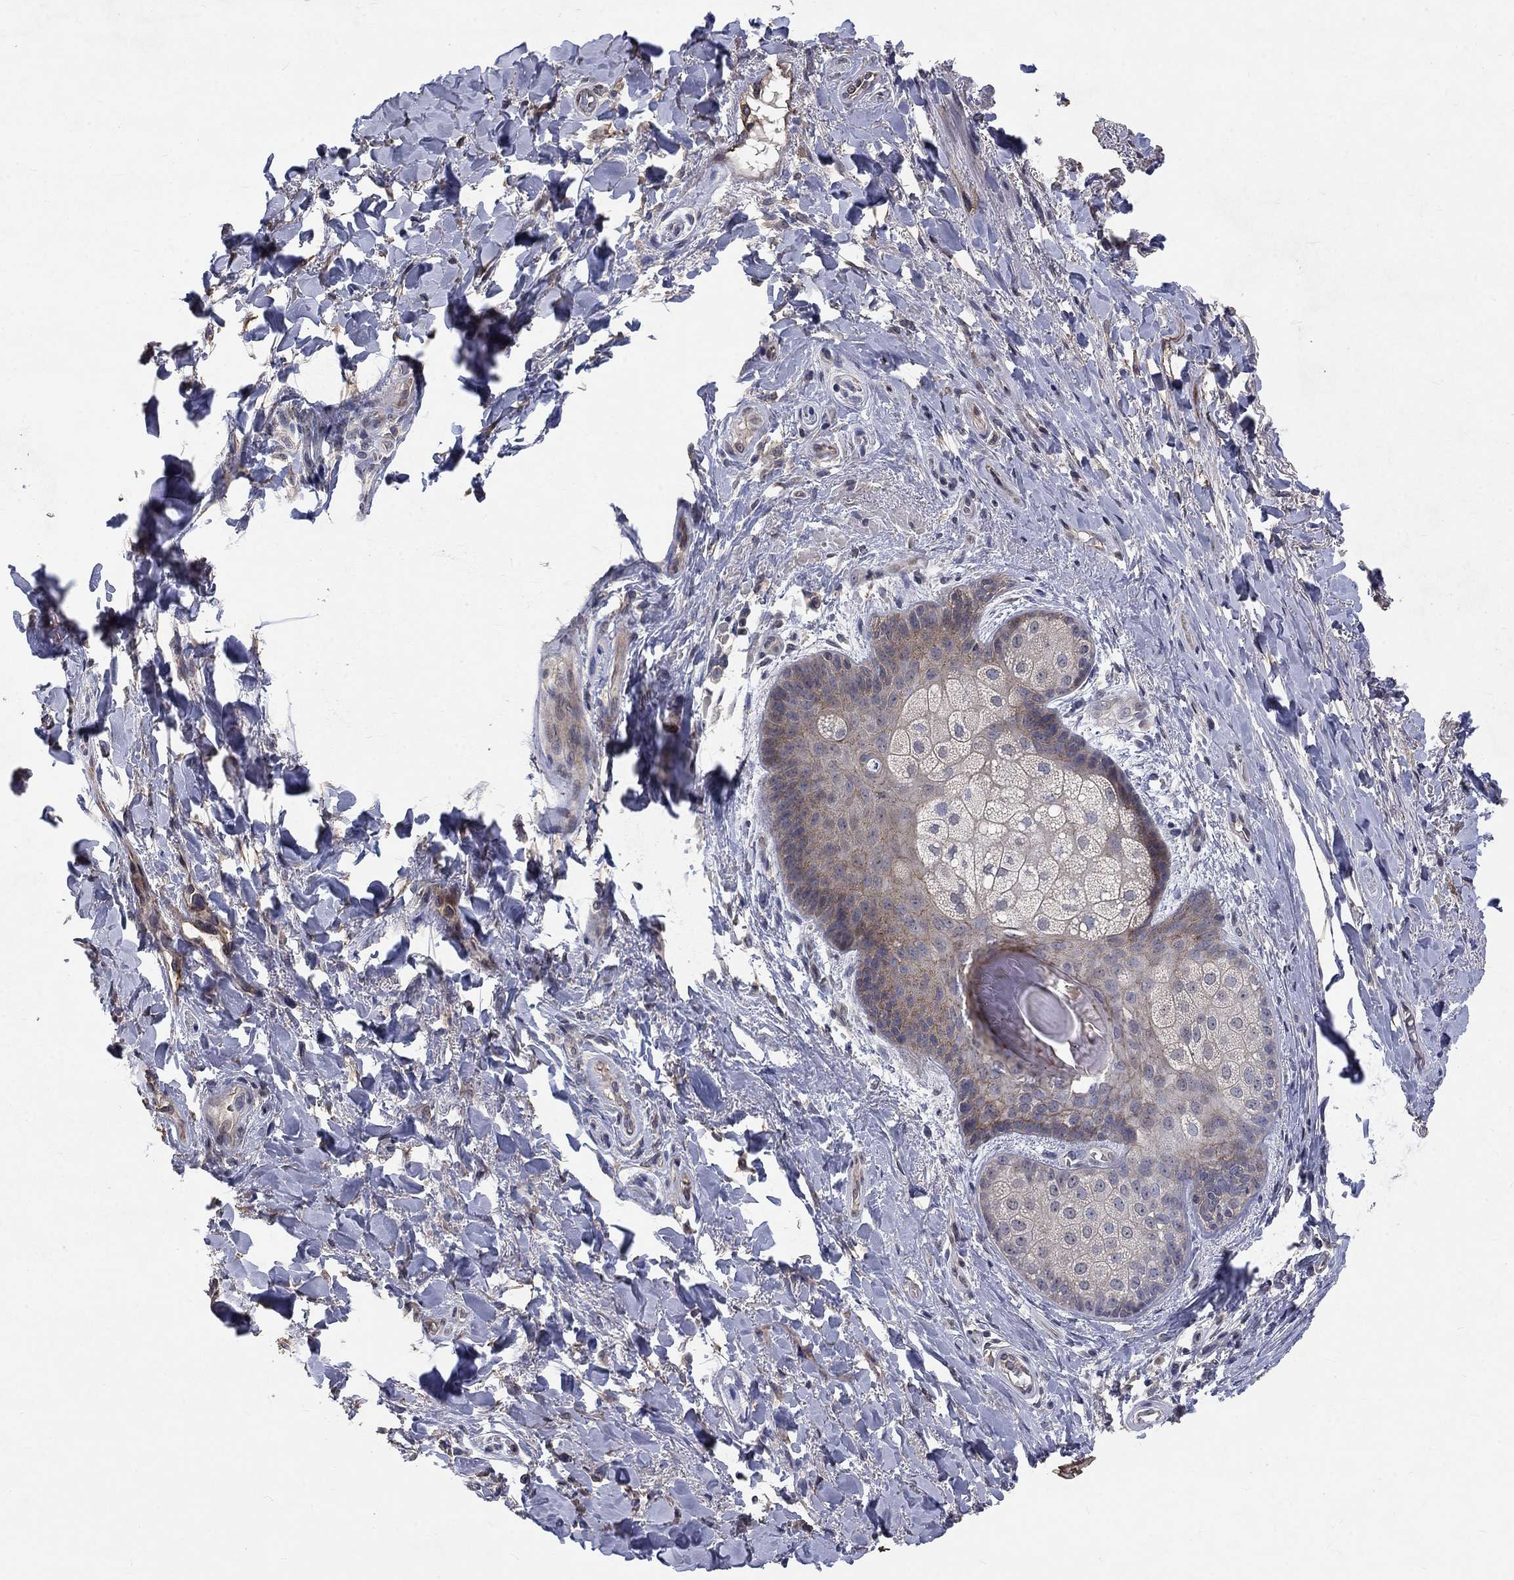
{"staining": {"intensity": "moderate", "quantity": "<25%", "location": "cytoplasmic/membranous"}, "tissue": "skin", "cell_type": "Epidermal cells", "image_type": "normal", "snomed": [{"axis": "morphology", "description": "Normal tissue, NOS"}, {"axis": "topography", "description": "Anal"}, {"axis": "topography", "description": "Peripheral nerve tissue"}], "caption": "Unremarkable skin shows moderate cytoplasmic/membranous positivity in approximately <25% of epidermal cells, visualized by immunohistochemistry.", "gene": "CHST5", "patient": {"sex": "male", "age": 53}}